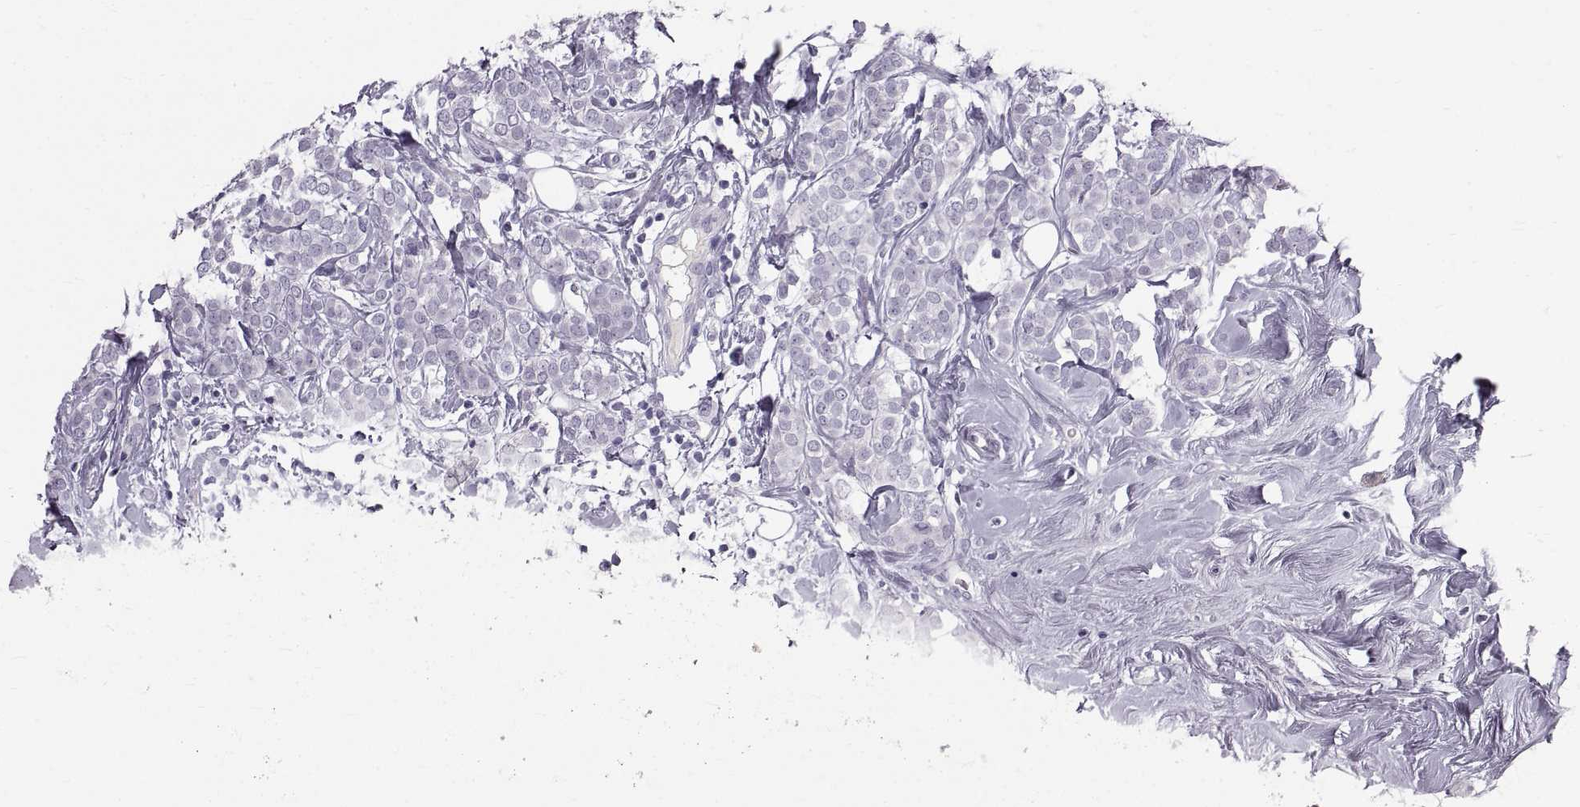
{"staining": {"intensity": "negative", "quantity": "none", "location": "none"}, "tissue": "breast cancer", "cell_type": "Tumor cells", "image_type": "cancer", "snomed": [{"axis": "morphology", "description": "Lobular carcinoma"}, {"axis": "topography", "description": "Breast"}], "caption": "Immunohistochemical staining of human breast cancer (lobular carcinoma) demonstrates no significant expression in tumor cells.", "gene": "WFDC8", "patient": {"sex": "female", "age": 49}}